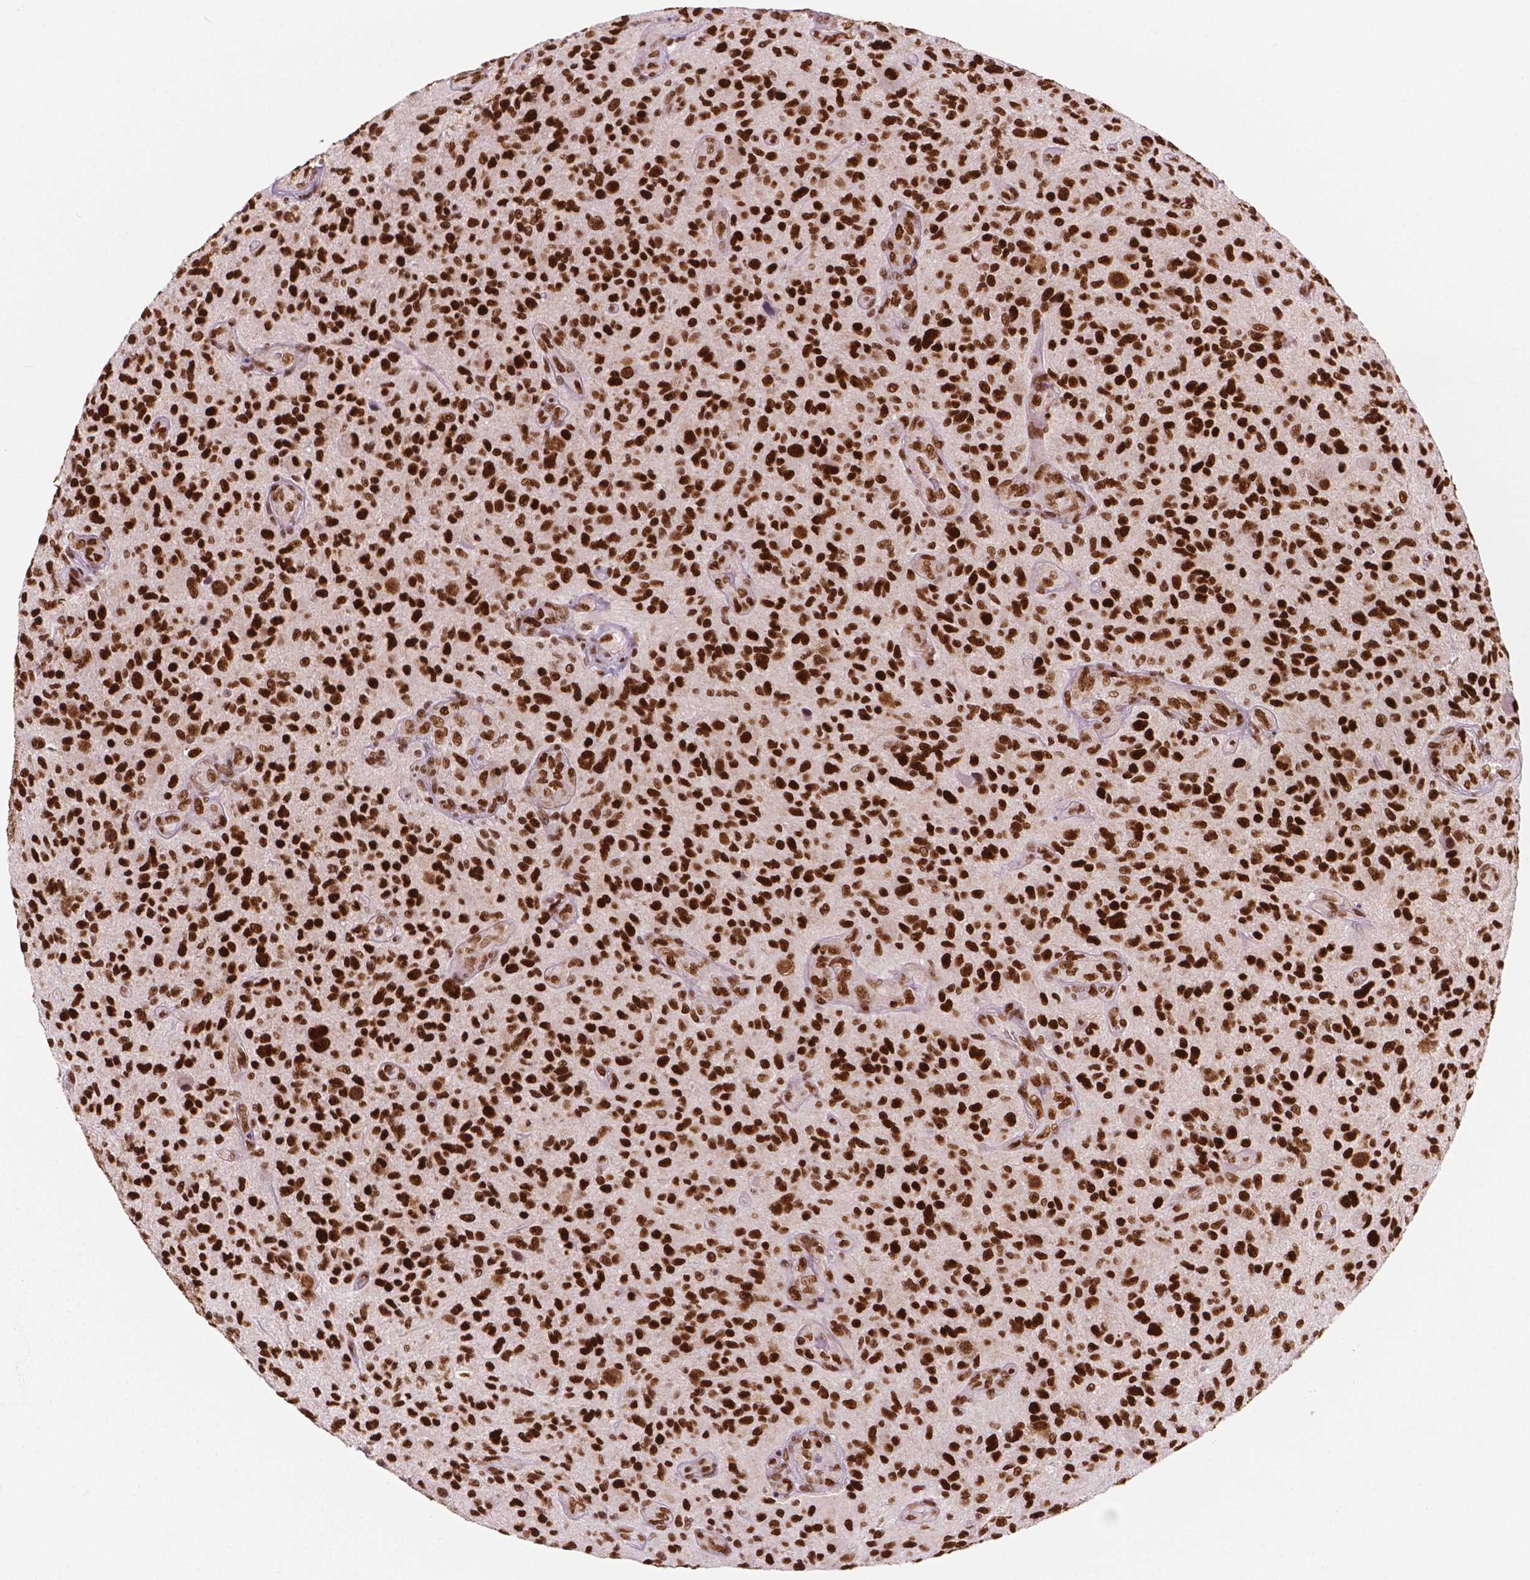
{"staining": {"intensity": "strong", "quantity": "25%-75%", "location": "nuclear"}, "tissue": "glioma", "cell_type": "Tumor cells", "image_type": "cancer", "snomed": [{"axis": "morphology", "description": "Glioma, malignant, High grade"}, {"axis": "topography", "description": "Brain"}], "caption": "Immunohistochemistry of human malignant glioma (high-grade) displays high levels of strong nuclear staining in about 25%-75% of tumor cells.", "gene": "MLH1", "patient": {"sex": "male", "age": 47}}